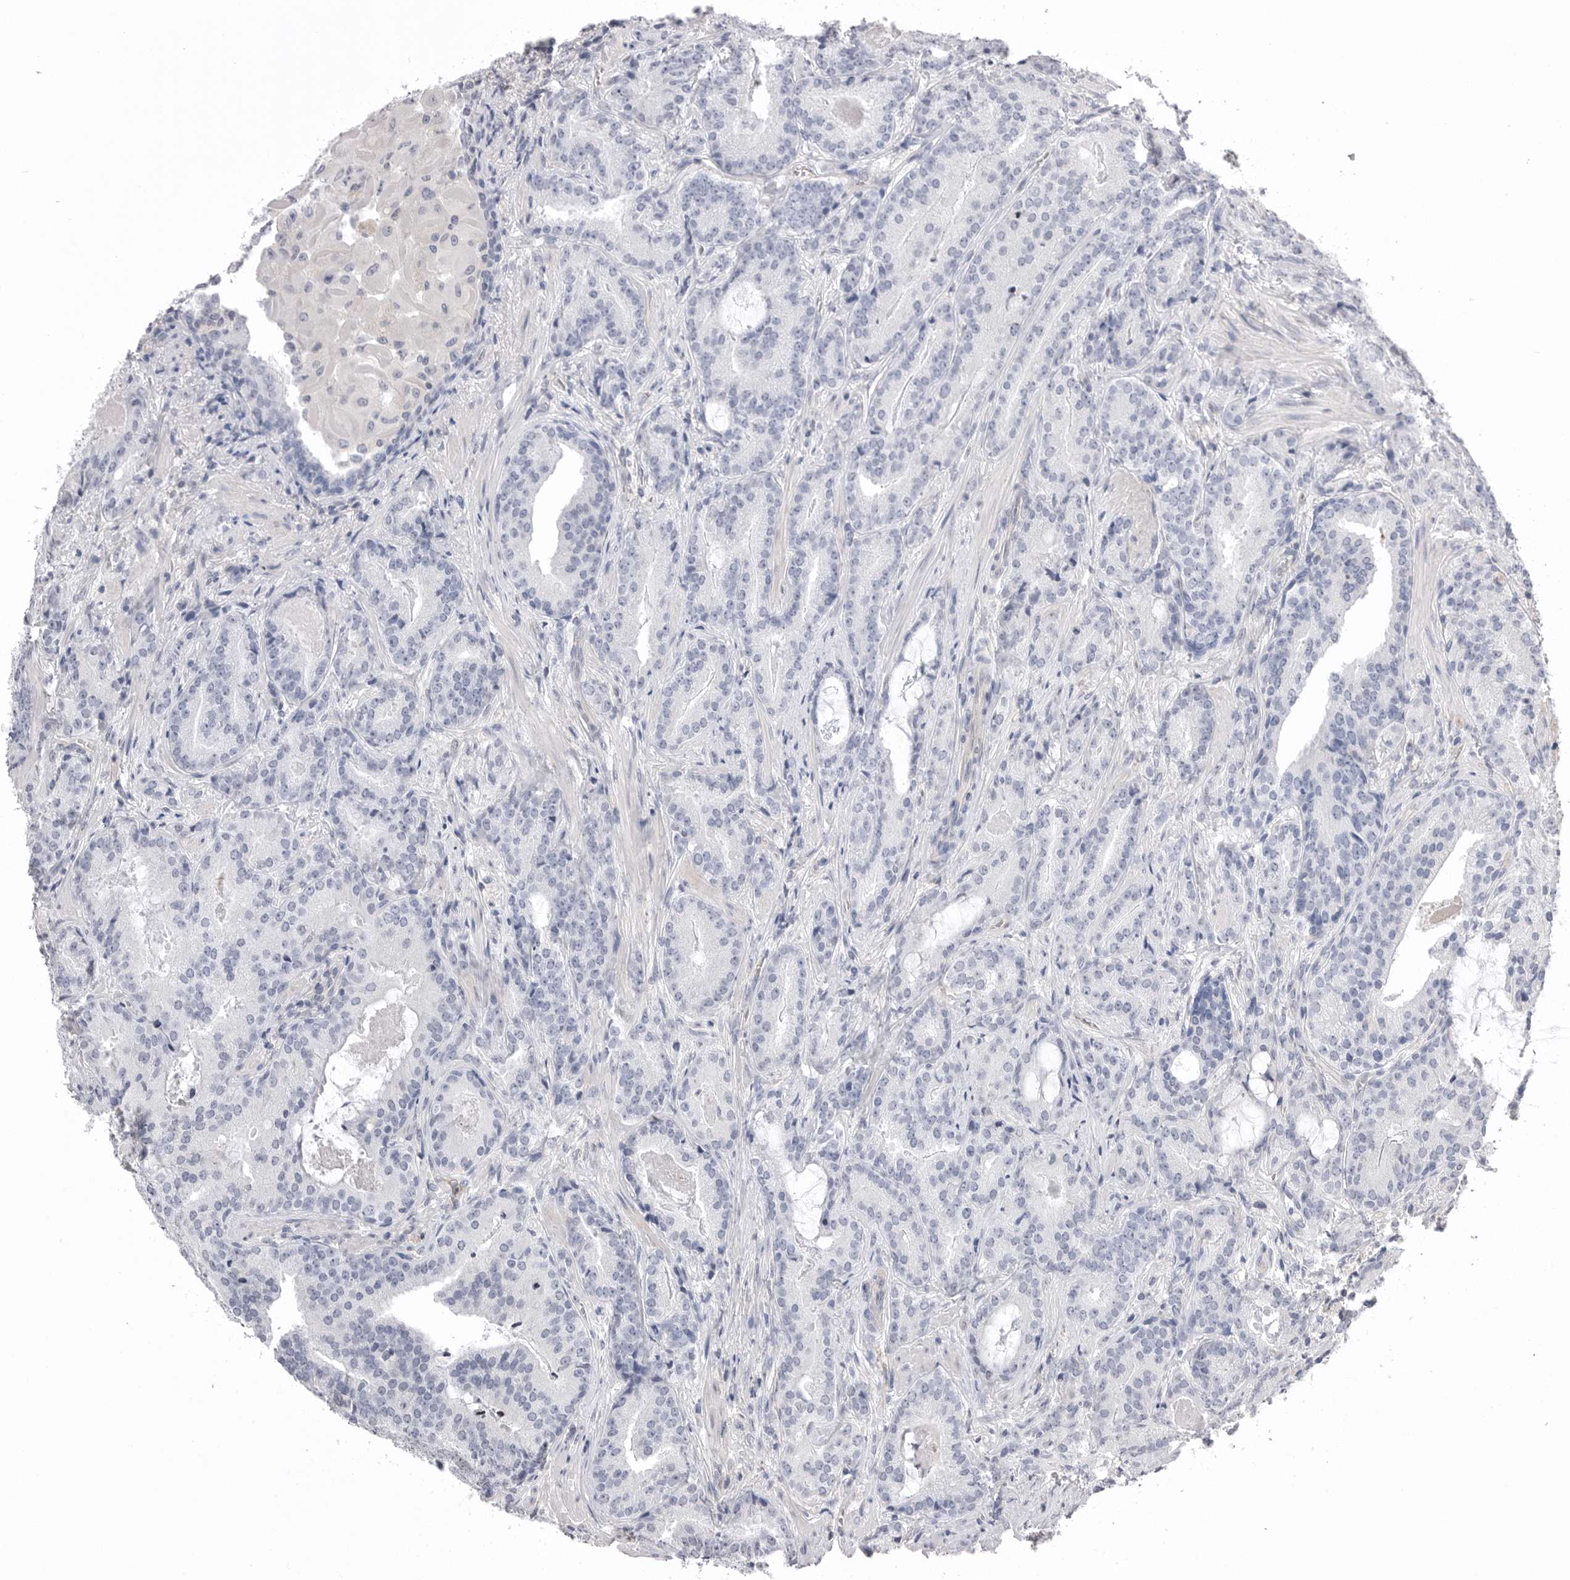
{"staining": {"intensity": "negative", "quantity": "none", "location": "none"}, "tissue": "prostate cancer", "cell_type": "Tumor cells", "image_type": "cancer", "snomed": [{"axis": "morphology", "description": "Adenocarcinoma, Low grade"}, {"axis": "topography", "description": "Prostate"}], "caption": "The histopathology image reveals no significant positivity in tumor cells of prostate cancer (low-grade adenocarcinoma).", "gene": "DLGAP3", "patient": {"sex": "male", "age": 67}}